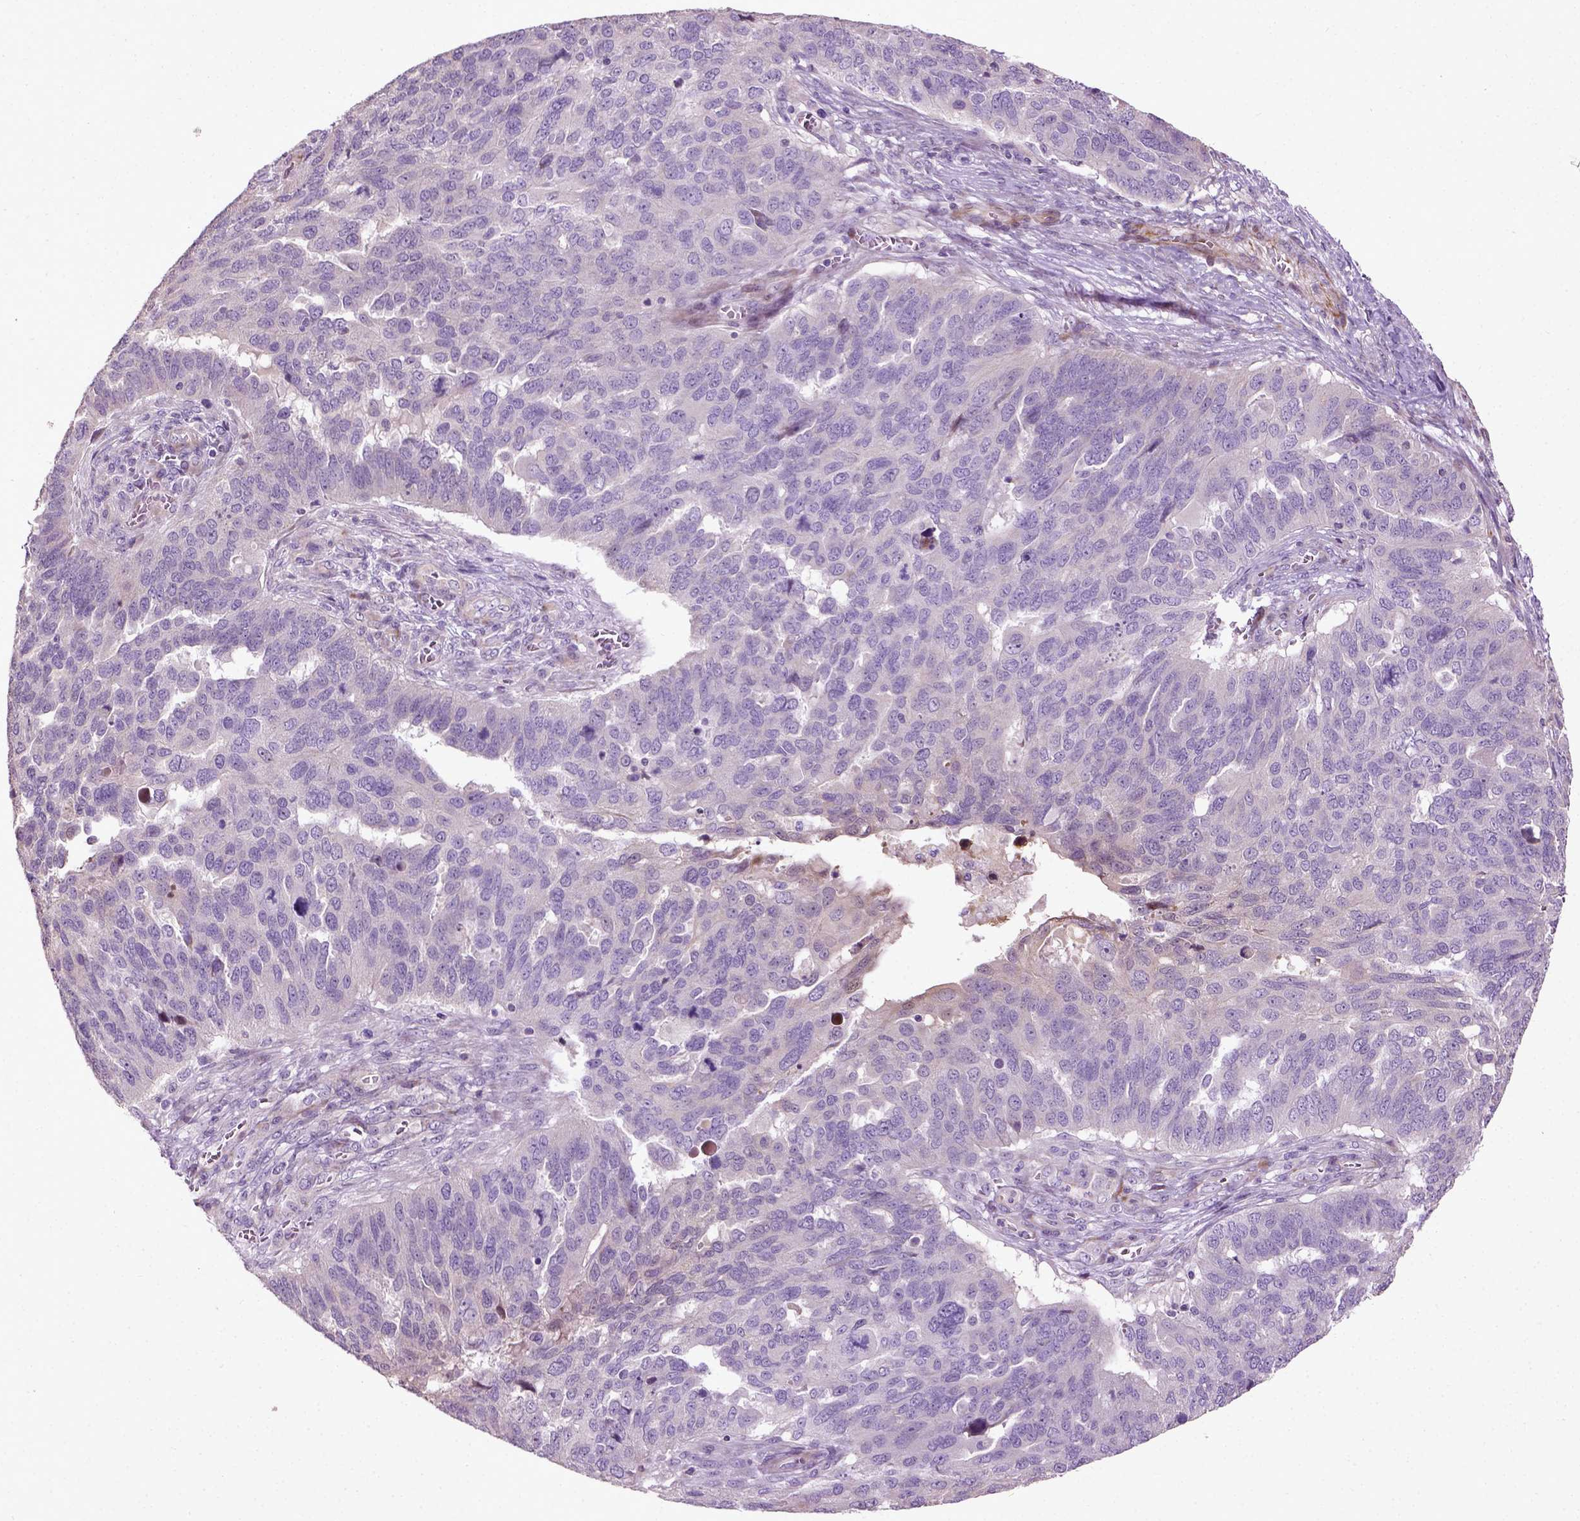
{"staining": {"intensity": "negative", "quantity": "none", "location": "none"}, "tissue": "ovarian cancer", "cell_type": "Tumor cells", "image_type": "cancer", "snomed": [{"axis": "morphology", "description": "Carcinoma, endometroid"}, {"axis": "topography", "description": "Soft tissue"}, {"axis": "topography", "description": "Ovary"}], "caption": "This is an IHC image of ovarian cancer. There is no staining in tumor cells.", "gene": "PKP3", "patient": {"sex": "female", "age": 52}}